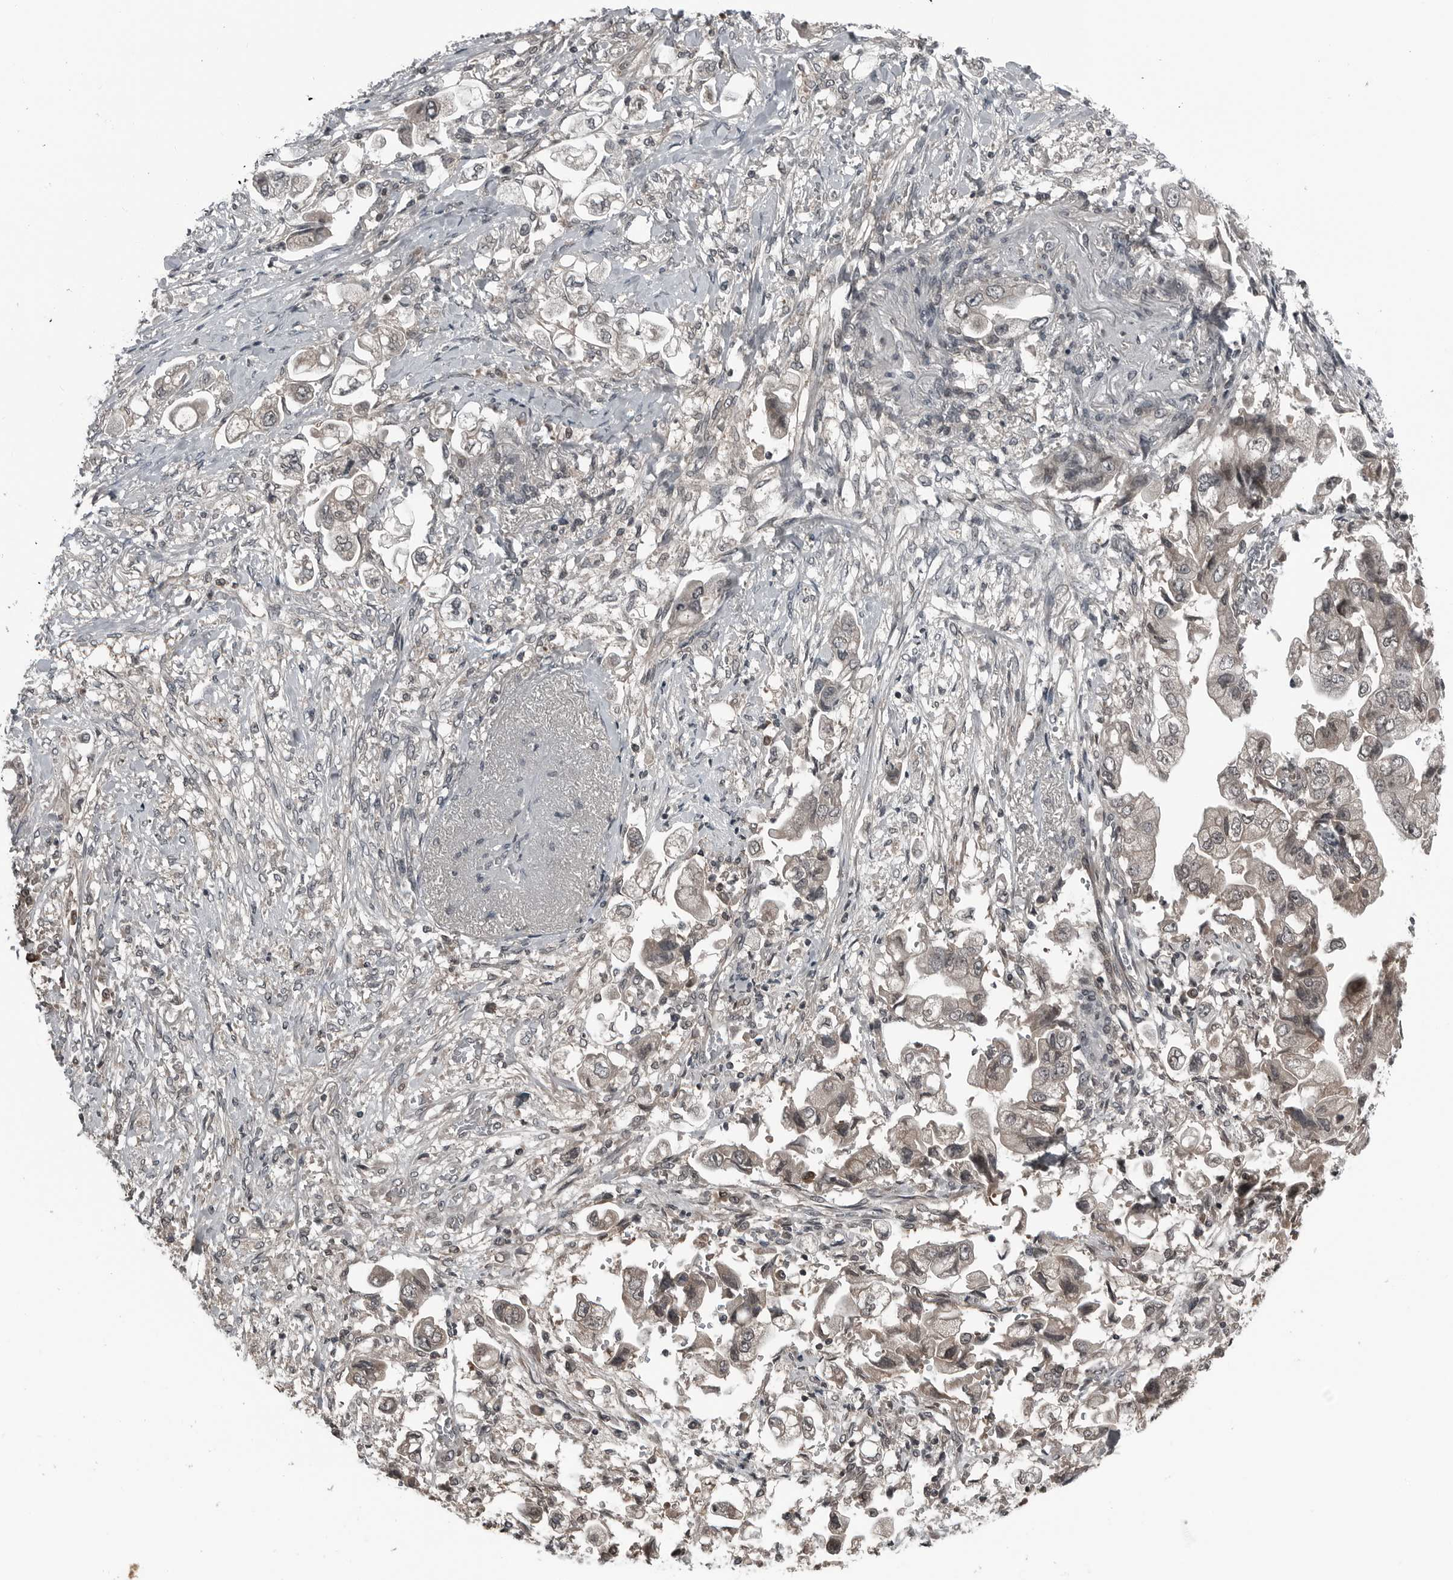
{"staining": {"intensity": "negative", "quantity": "none", "location": "none"}, "tissue": "stomach cancer", "cell_type": "Tumor cells", "image_type": "cancer", "snomed": [{"axis": "morphology", "description": "Adenocarcinoma, NOS"}, {"axis": "topography", "description": "Stomach"}], "caption": "Tumor cells show no significant protein staining in stomach cancer.", "gene": "GAK", "patient": {"sex": "male", "age": 62}}